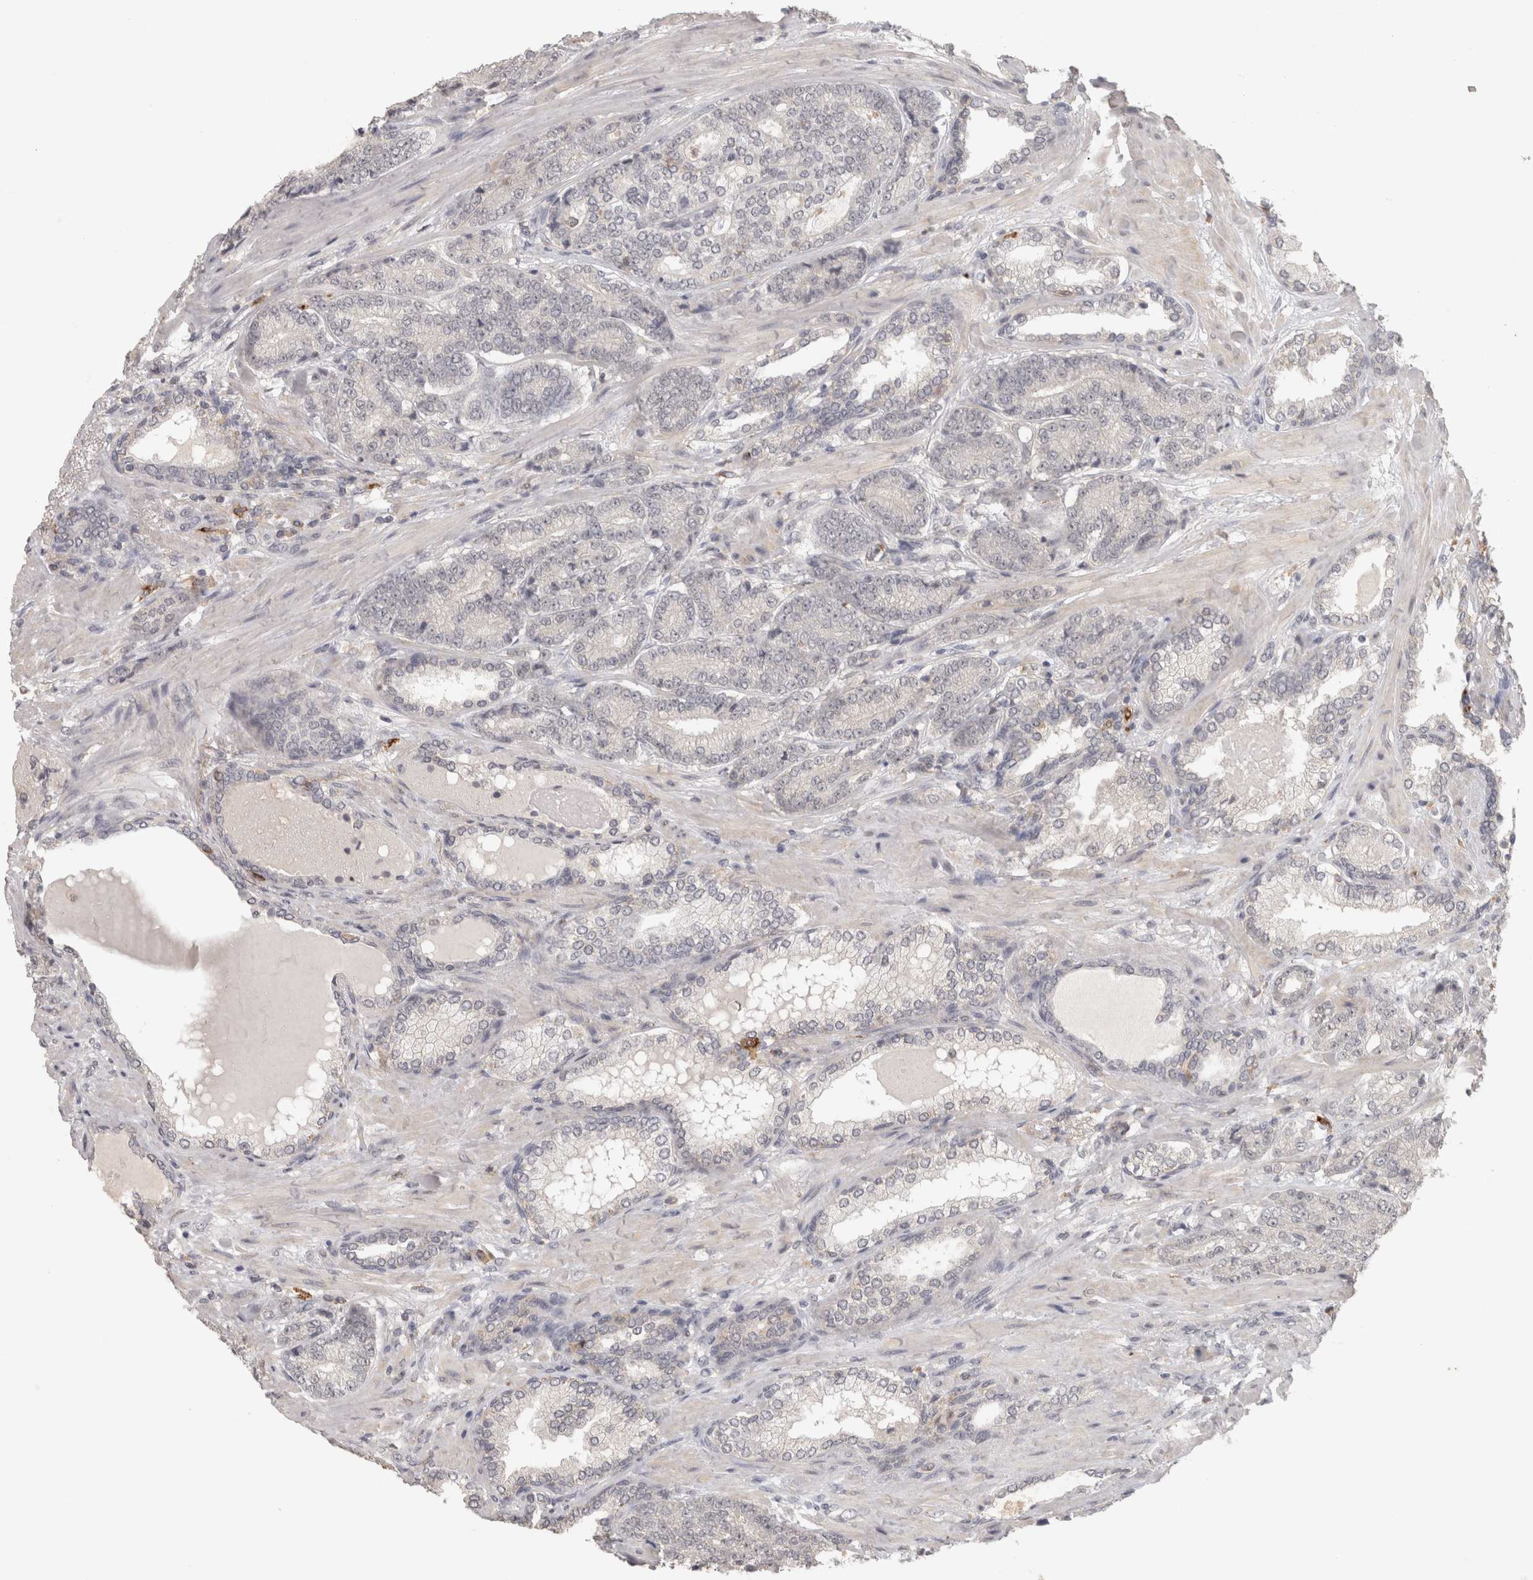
{"staining": {"intensity": "negative", "quantity": "none", "location": "none"}, "tissue": "prostate cancer", "cell_type": "Tumor cells", "image_type": "cancer", "snomed": [{"axis": "morphology", "description": "Adenocarcinoma, High grade"}, {"axis": "topography", "description": "Prostate"}], "caption": "Immunohistochemistry micrograph of prostate cancer stained for a protein (brown), which demonstrates no positivity in tumor cells.", "gene": "HAVCR2", "patient": {"sex": "male", "age": 61}}